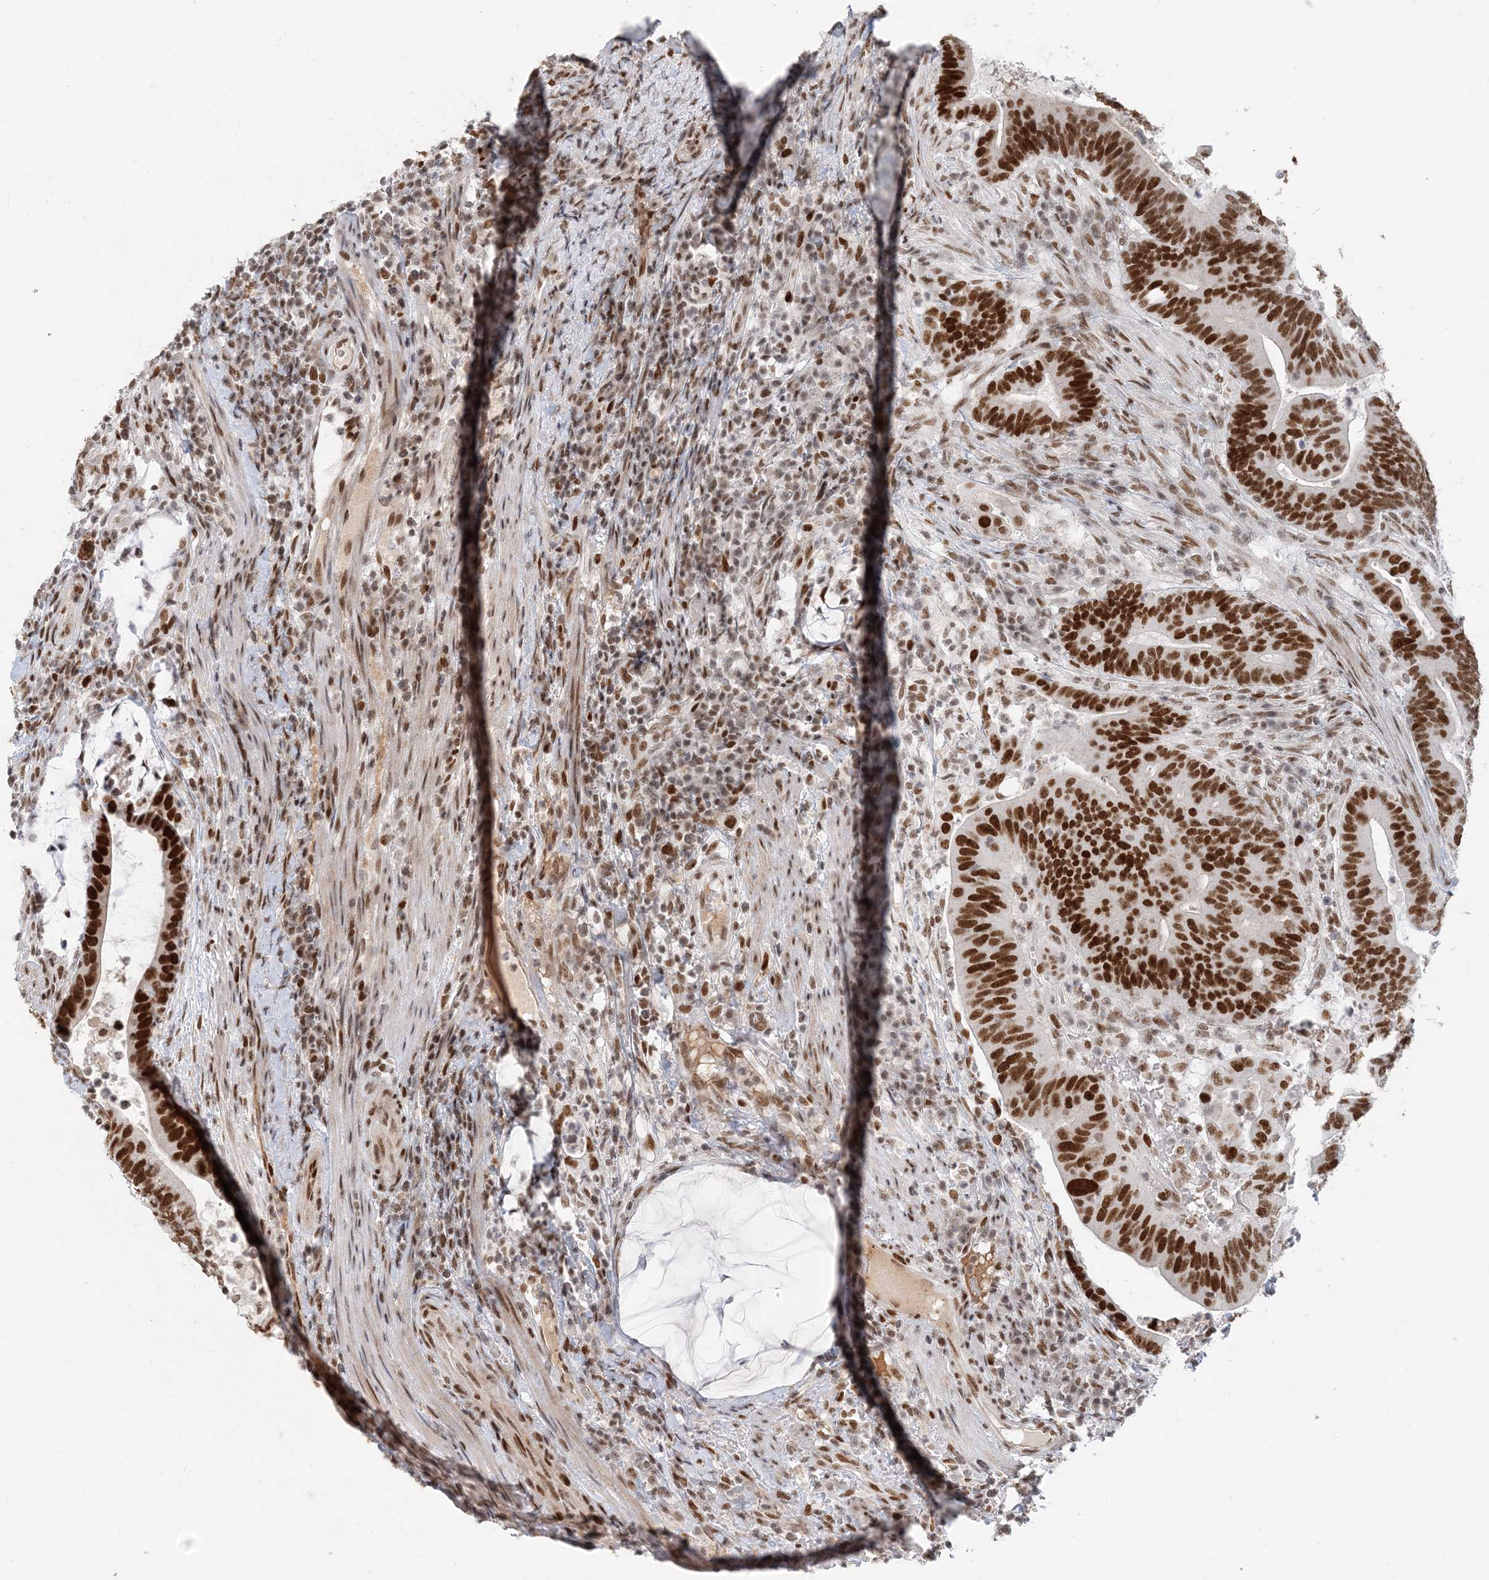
{"staining": {"intensity": "strong", "quantity": ">75%", "location": "nuclear"}, "tissue": "colorectal cancer", "cell_type": "Tumor cells", "image_type": "cancer", "snomed": [{"axis": "morphology", "description": "Adenocarcinoma, NOS"}, {"axis": "topography", "description": "Colon"}], "caption": "Protein expression analysis of colorectal cancer (adenocarcinoma) demonstrates strong nuclear expression in approximately >75% of tumor cells.", "gene": "BAZ1B", "patient": {"sex": "female", "age": 66}}